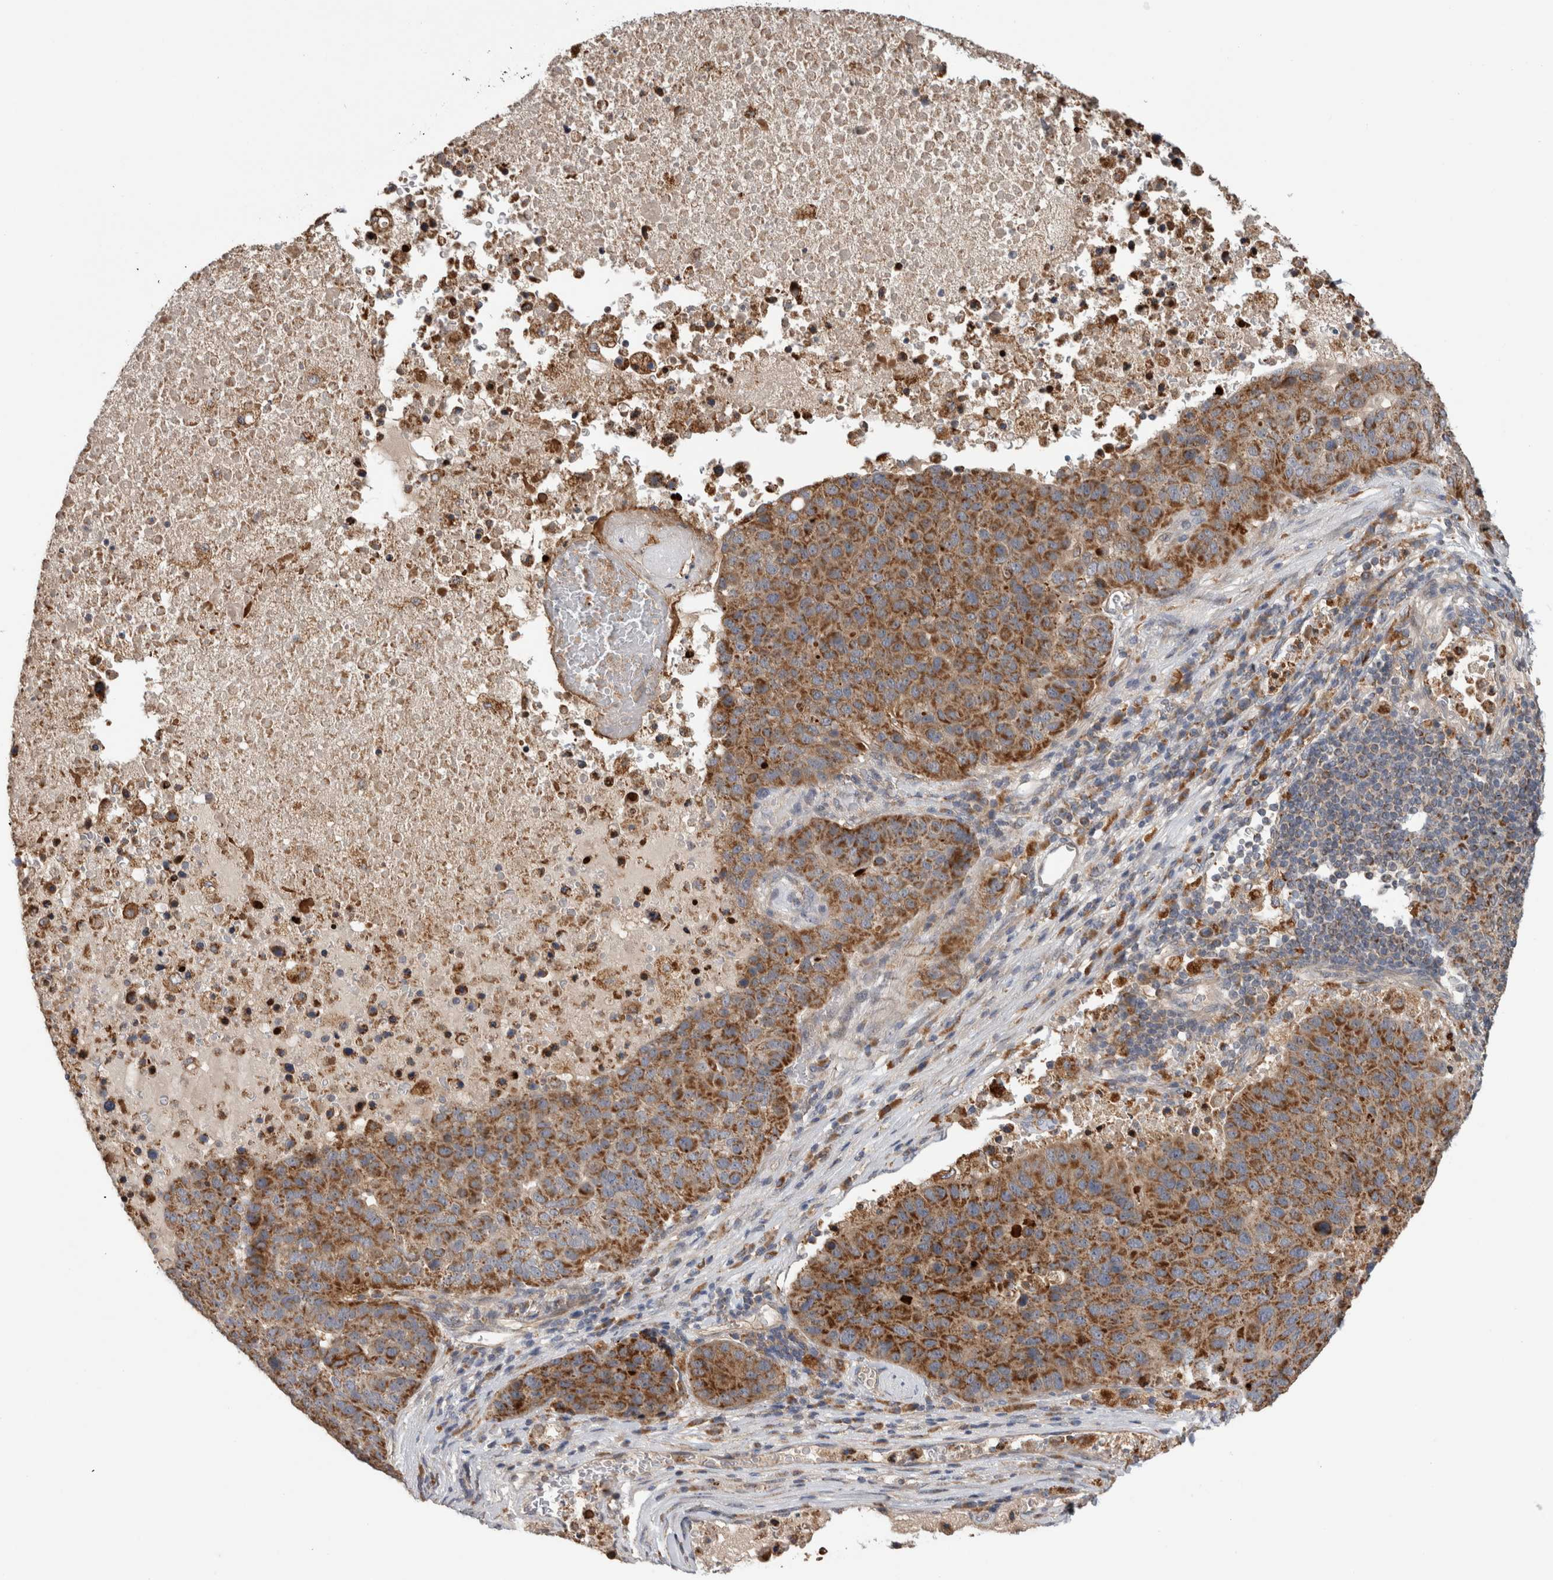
{"staining": {"intensity": "moderate", "quantity": ">75%", "location": "cytoplasmic/membranous"}, "tissue": "pancreatic cancer", "cell_type": "Tumor cells", "image_type": "cancer", "snomed": [{"axis": "morphology", "description": "Adenocarcinoma, NOS"}, {"axis": "topography", "description": "Pancreas"}], "caption": "Immunohistochemistry (IHC) of human pancreatic cancer (adenocarcinoma) displays medium levels of moderate cytoplasmic/membranous expression in approximately >75% of tumor cells.", "gene": "ADGRL3", "patient": {"sex": "female", "age": 61}}